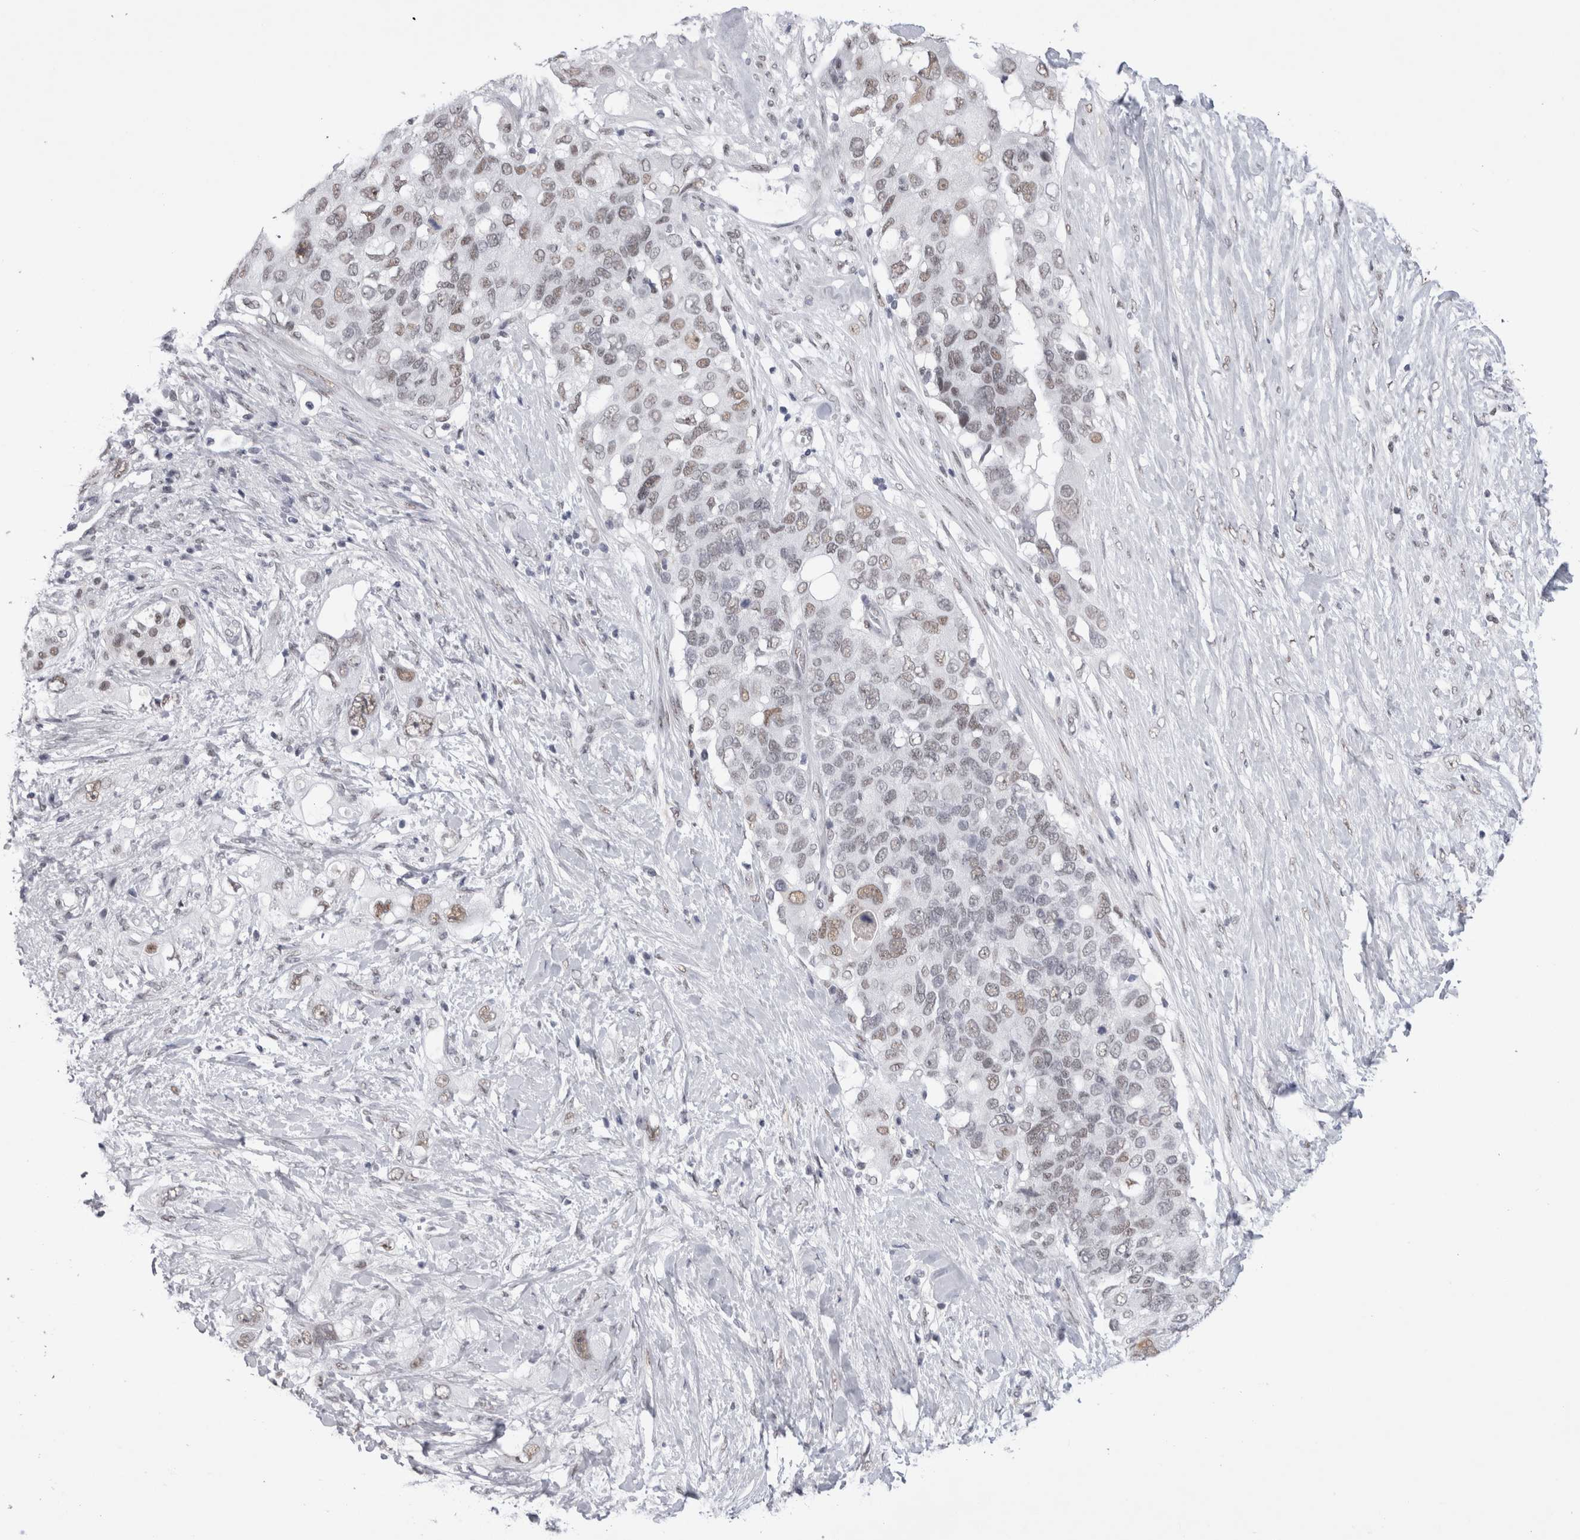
{"staining": {"intensity": "weak", "quantity": "25%-75%", "location": "nuclear"}, "tissue": "pancreatic cancer", "cell_type": "Tumor cells", "image_type": "cancer", "snomed": [{"axis": "morphology", "description": "Adenocarcinoma, NOS"}, {"axis": "topography", "description": "Pancreas"}], "caption": "DAB (3,3'-diaminobenzidine) immunohistochemical staining of adenocarcinoma (pancreatic) exhibits weak nuclear protein expression in about 25%-75% of tumor cells. (DAB IHC with brightfield microscopy, high magnification).", "gene": "API5", "patient": {"sex": "female", "age": 56}}